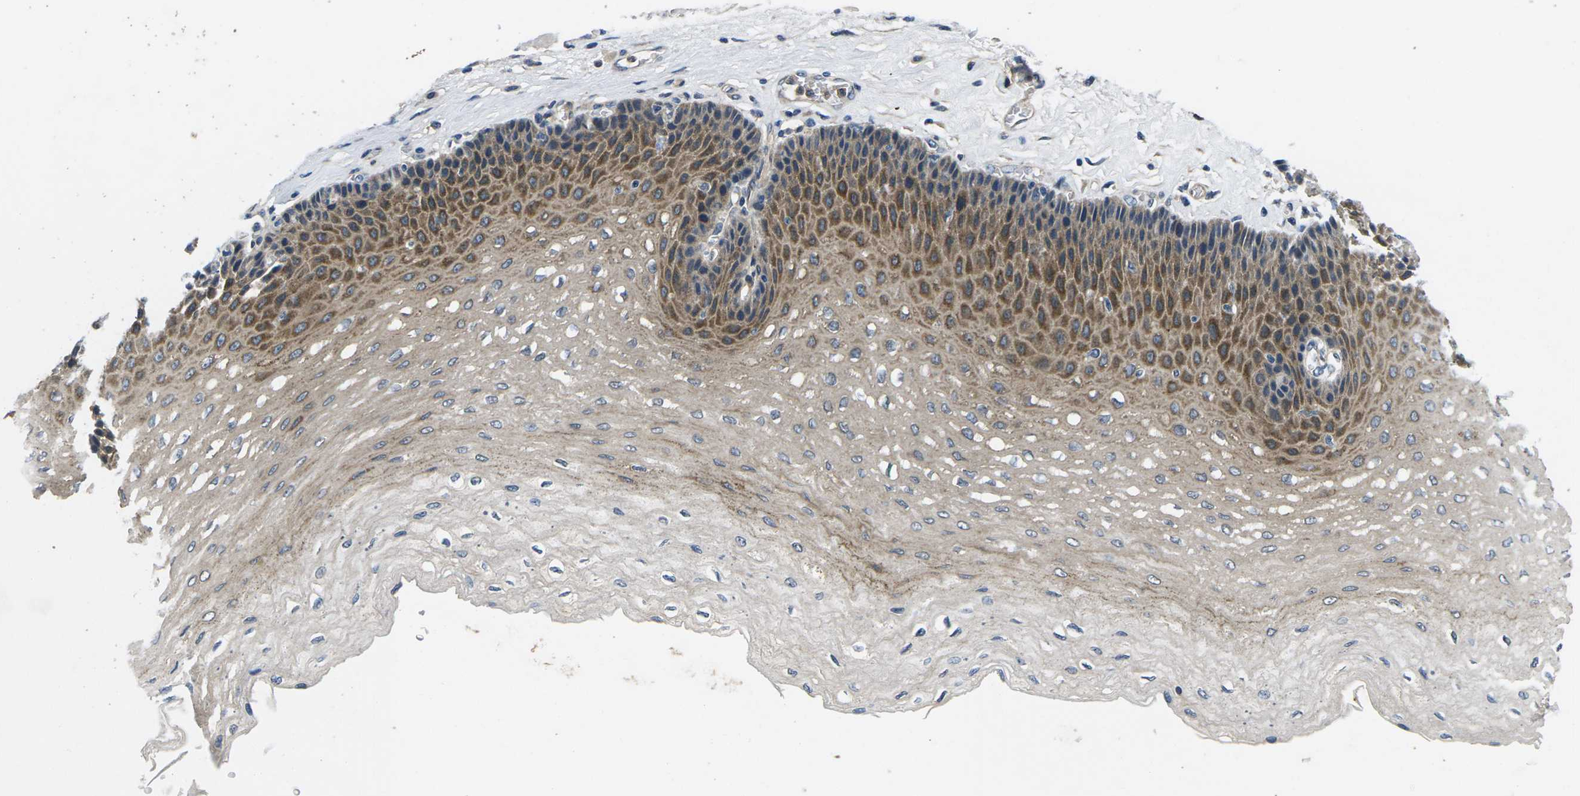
{"staining": {"intensity": "moderate", "quantity": ">75%", "location": "cytoplasmic/membranous"}, "tissue": "esophagus", "cell_type": "Squamous epithelial cells", "image_type": "normal", "snomed": [{"axis": "morphology", "description": "Normal tissue, NOS"}, {"axis": "topography", "description": "Esophagus"}], "caption": "Esophagus stained with IHC reveals moderate cytoplasmic/membranous staining in about >75% of squamous epithelial cells.", "gene": "PLCE1", "patient": {"sex": "female", "age": 72}}